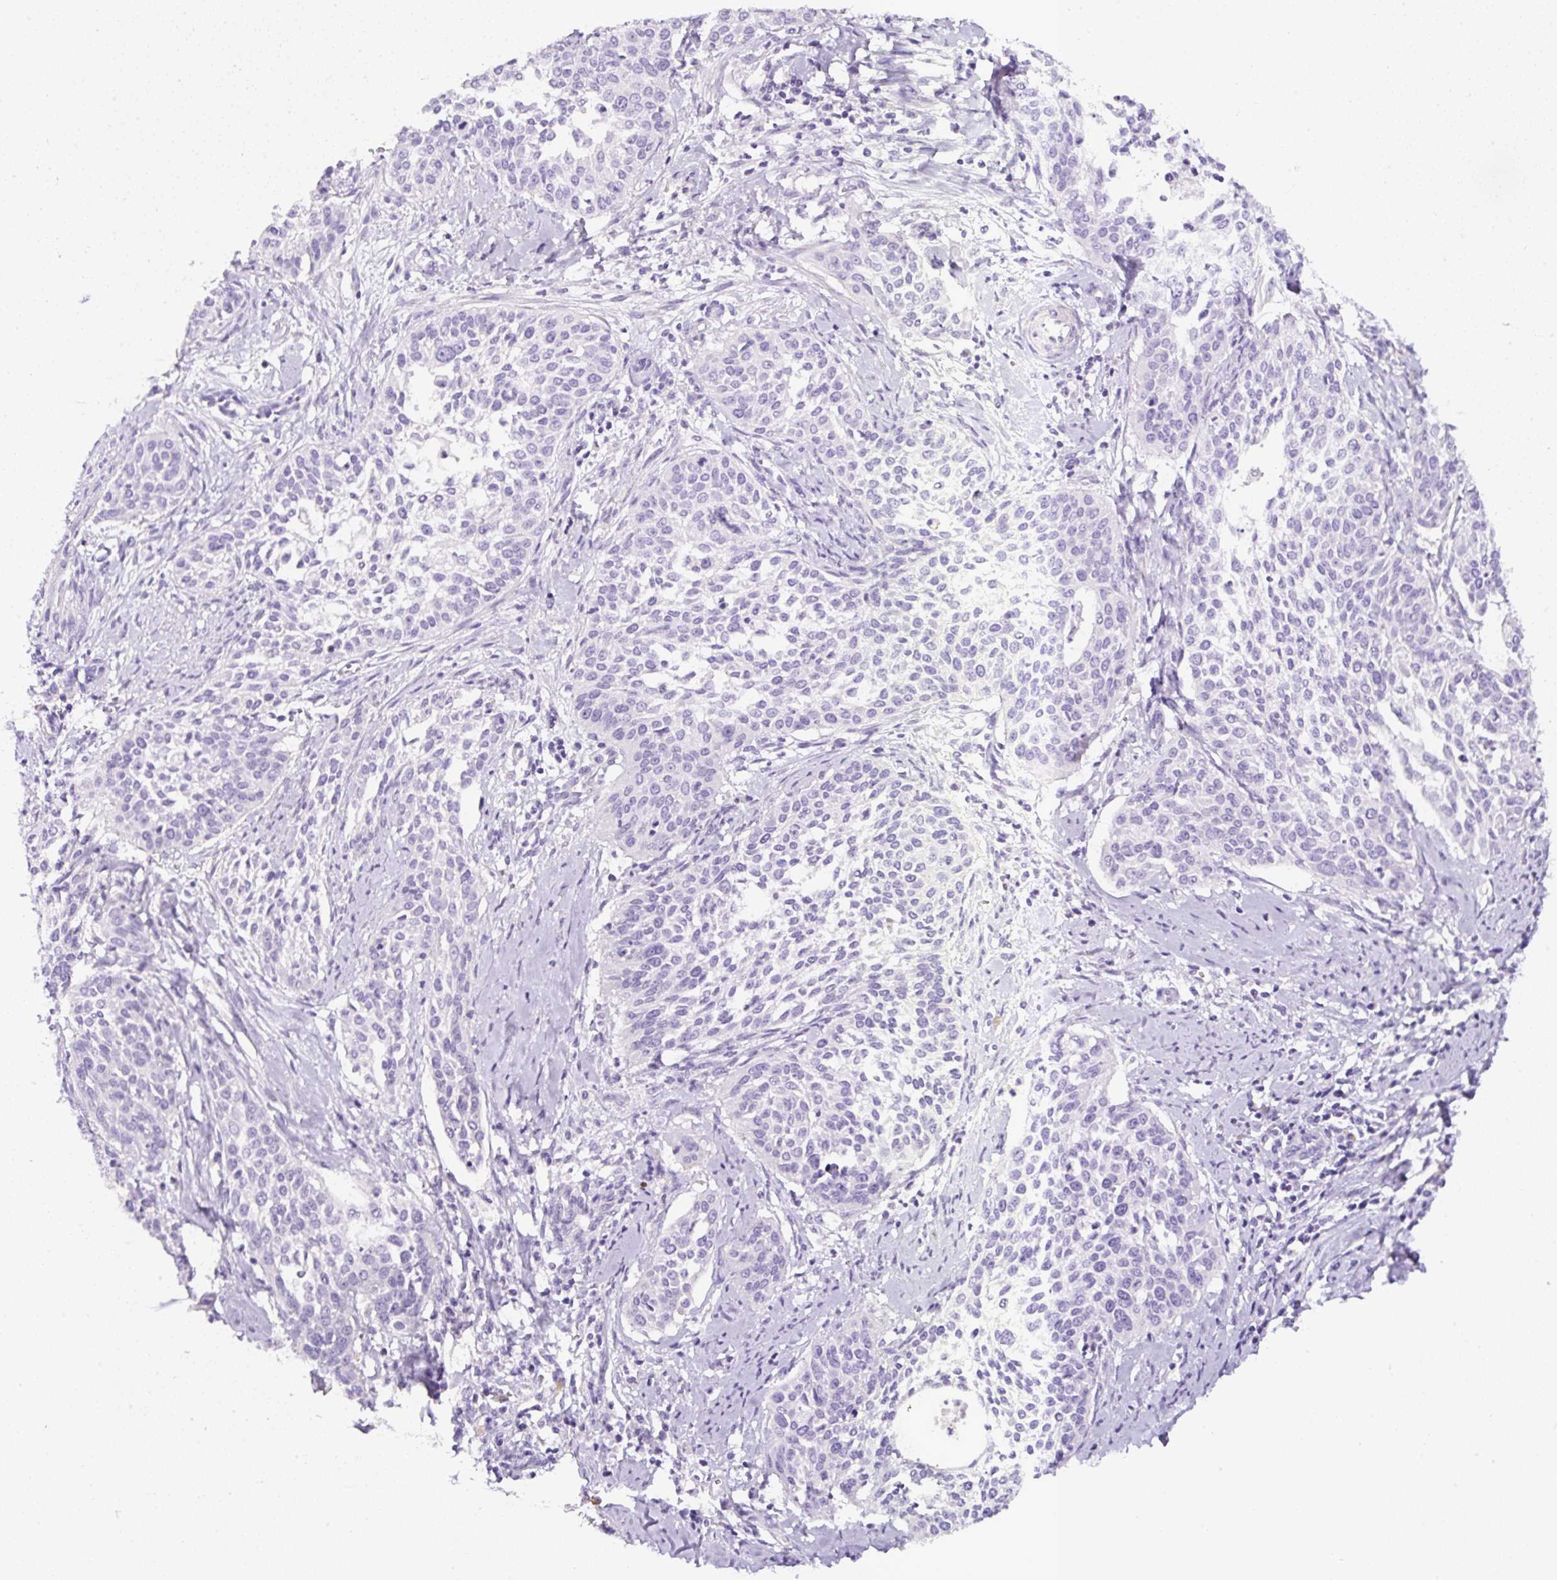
{"staining": {"intensity": "negative", "quantity": "none", "location": "none"}, "tissue": "cervical cancer", "cell_type": "Tumor cells", "image_type": "cancer", "snomed": [{"axis": "morphology", "description": "Squamous cell carcinoma, NOS"}, {"axis": "topography", "description": "Cervix"}], "caption": "DAB (3,3'-diaminobenzidine) immunohistochemical staining of human cervical cancer (squamous cell carcinoma) demonstrates no significant staining in tumor cells.", "gene": "OR14A2", "patient": {"sex": "female", "age": 44}}